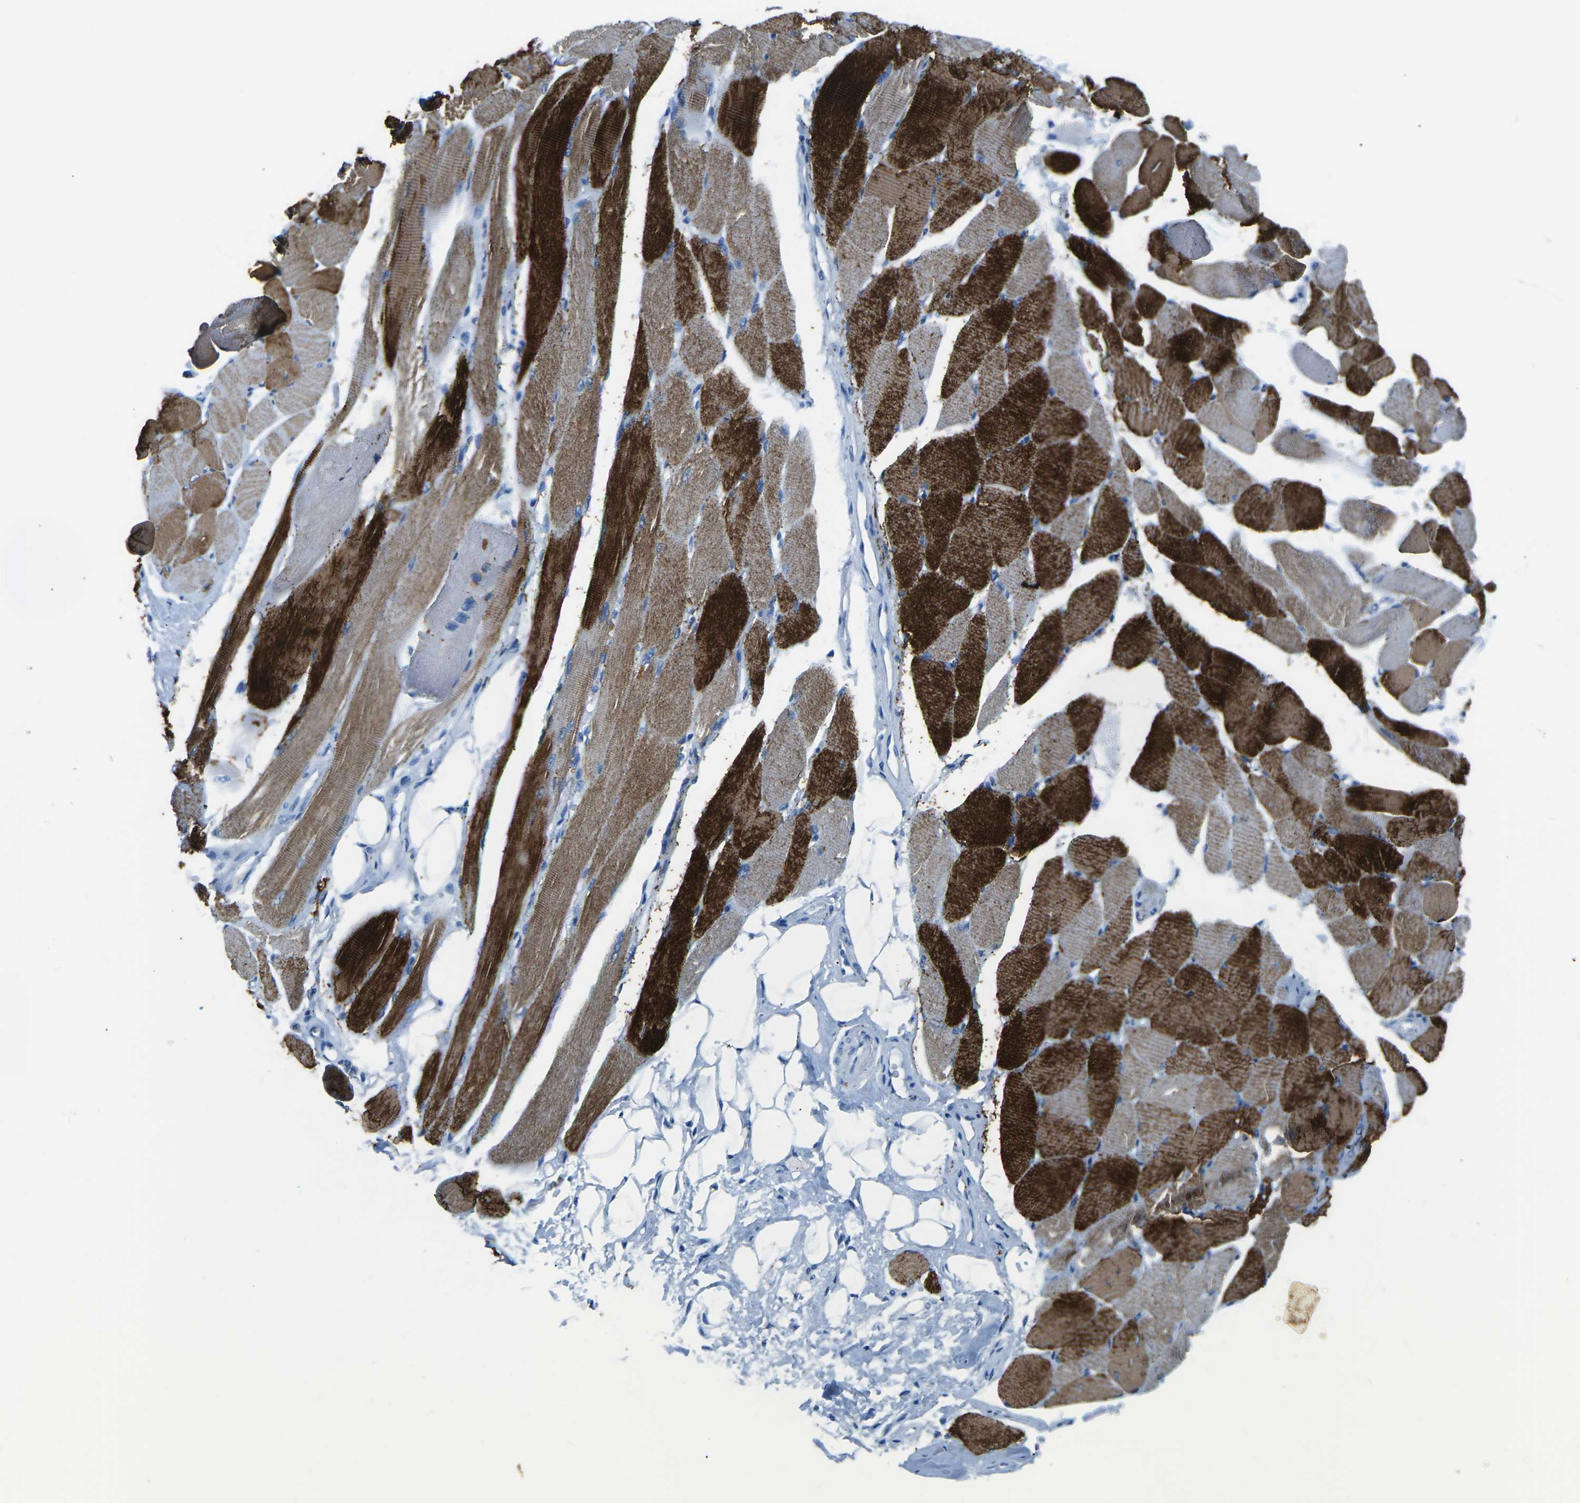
{"staining": {"intensity": "strong", "quantity": ">75%", "location": "cytoplasmic/membranous"}, "tissue": "skeletal muscle", "cell_type": "Myocytes", "image_type": "normal", "snomed": [{"axis": "morphology", "description": "Normal tissue, NOS"}, {"axis": "topography", "description": "Skeletal muscle"}, {"axis": "topography", "description": "Peripheral nerve tissue"}], "caption": "Skeletal muscle stained for a protein reveals strong cytoplasmic/membranous positivity in myocytes. Immunohistochemistry stains the protein in brown and the nuclei are stained blue.", "gene": "MYH8", "patient": {"sex": "female", "age": 84}}